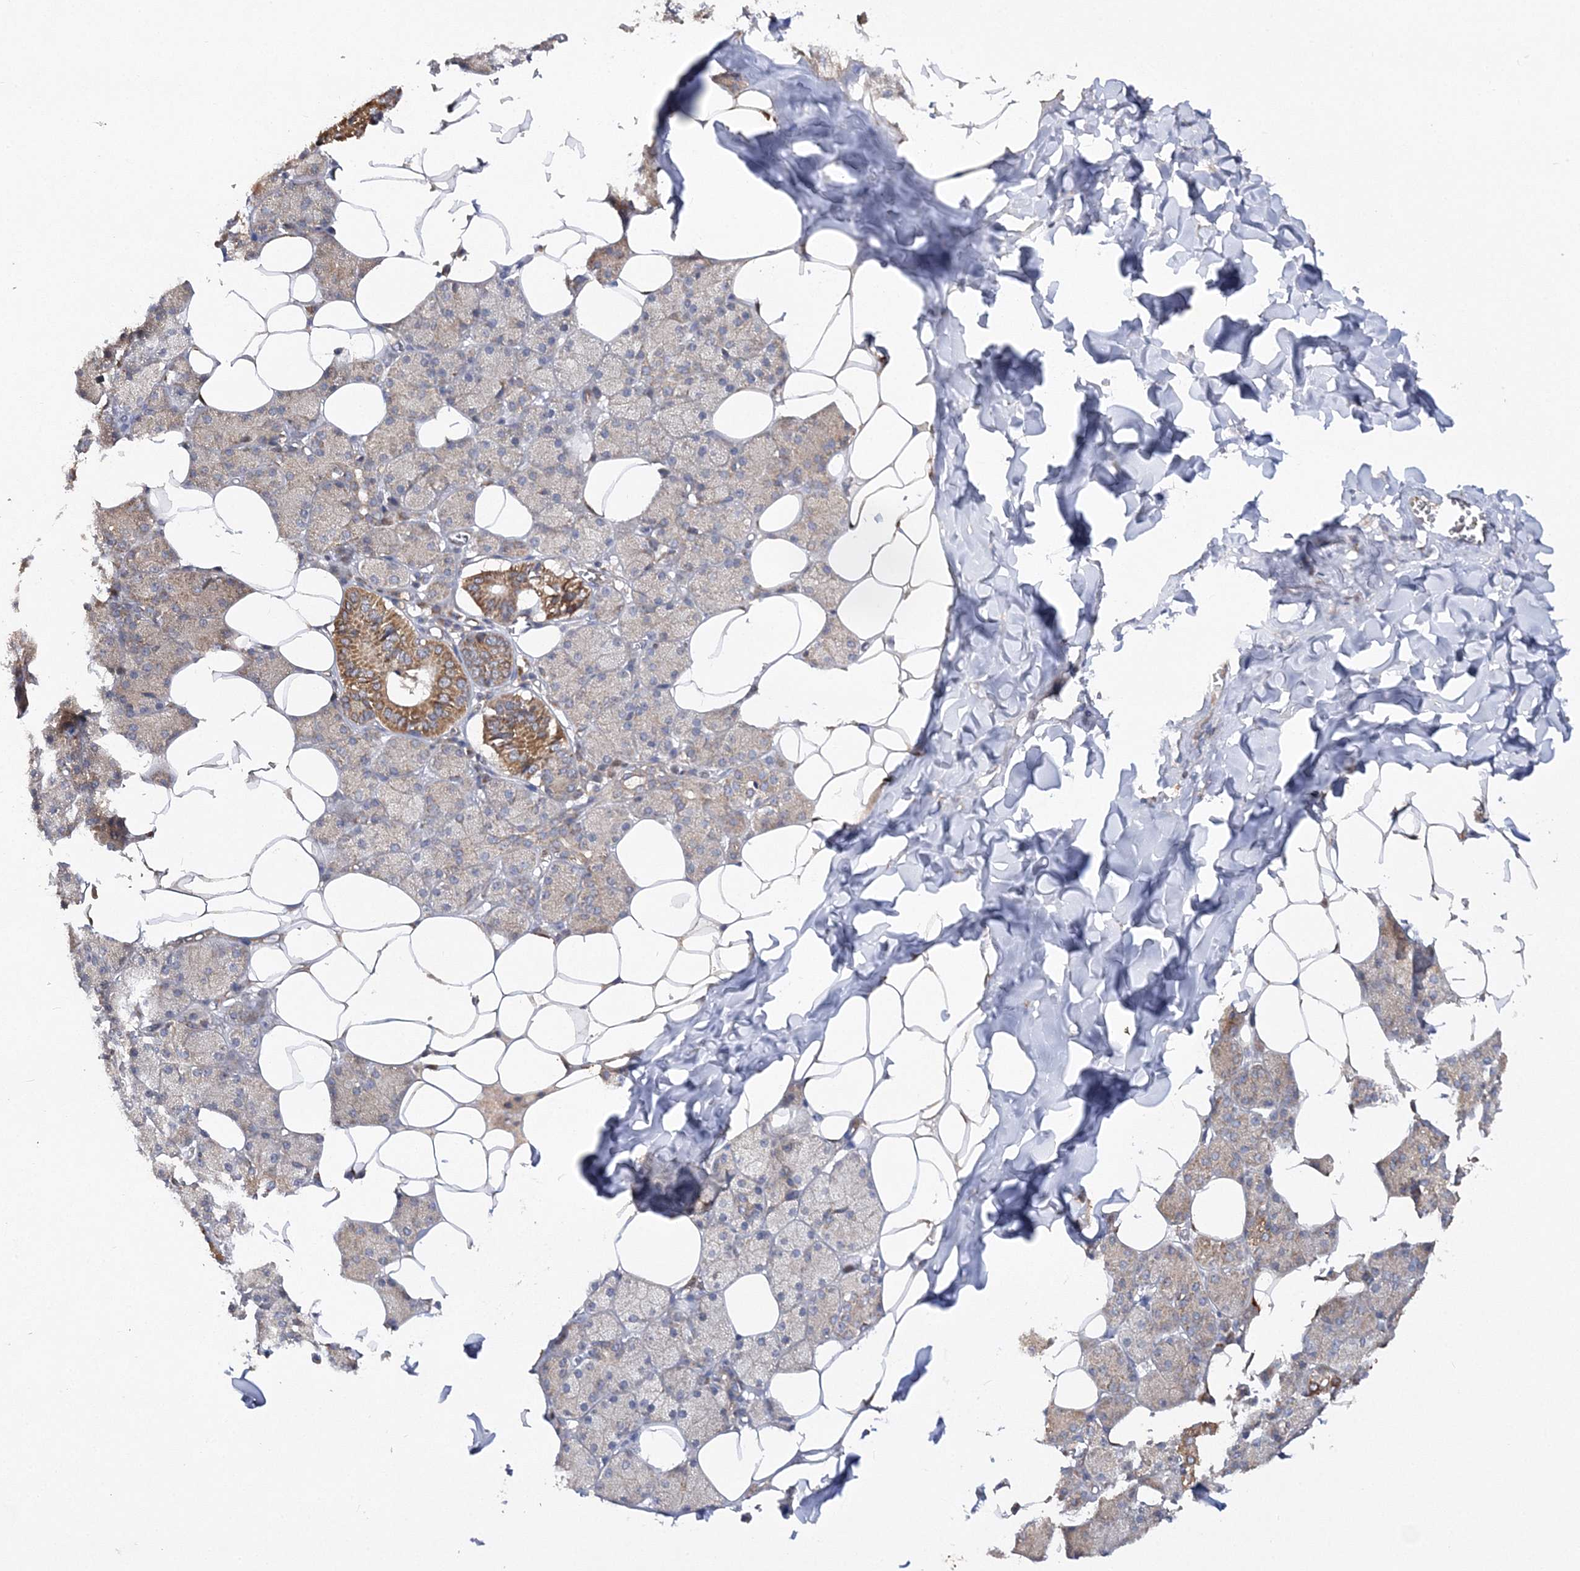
{"staining": {"intensity": "moderate", "quantity": "25%-75%", "location": "cytoplasmic/membranous"}, "tissue": "salivary gland", "cell_type": "Glandular cells", "image_type": "normal", "snomed": [{"axis": "morphology", "description": "Normal tissue, NOS"}, {"axis": "topography", "description": "Salivary gland"}], "caption": "Immunohistochemical staining of normal salivary gland displays medium levels of moderate cytoplasmic/membranous expression in approximately 25%-75% of glandular cells. The staining was performed using DAB, with brown indicating positive protein expression. Nuclei are stained blue with hematoxylin.", "gene": "DNAJC13", "patient": {"sex": "female", "age": 33}}